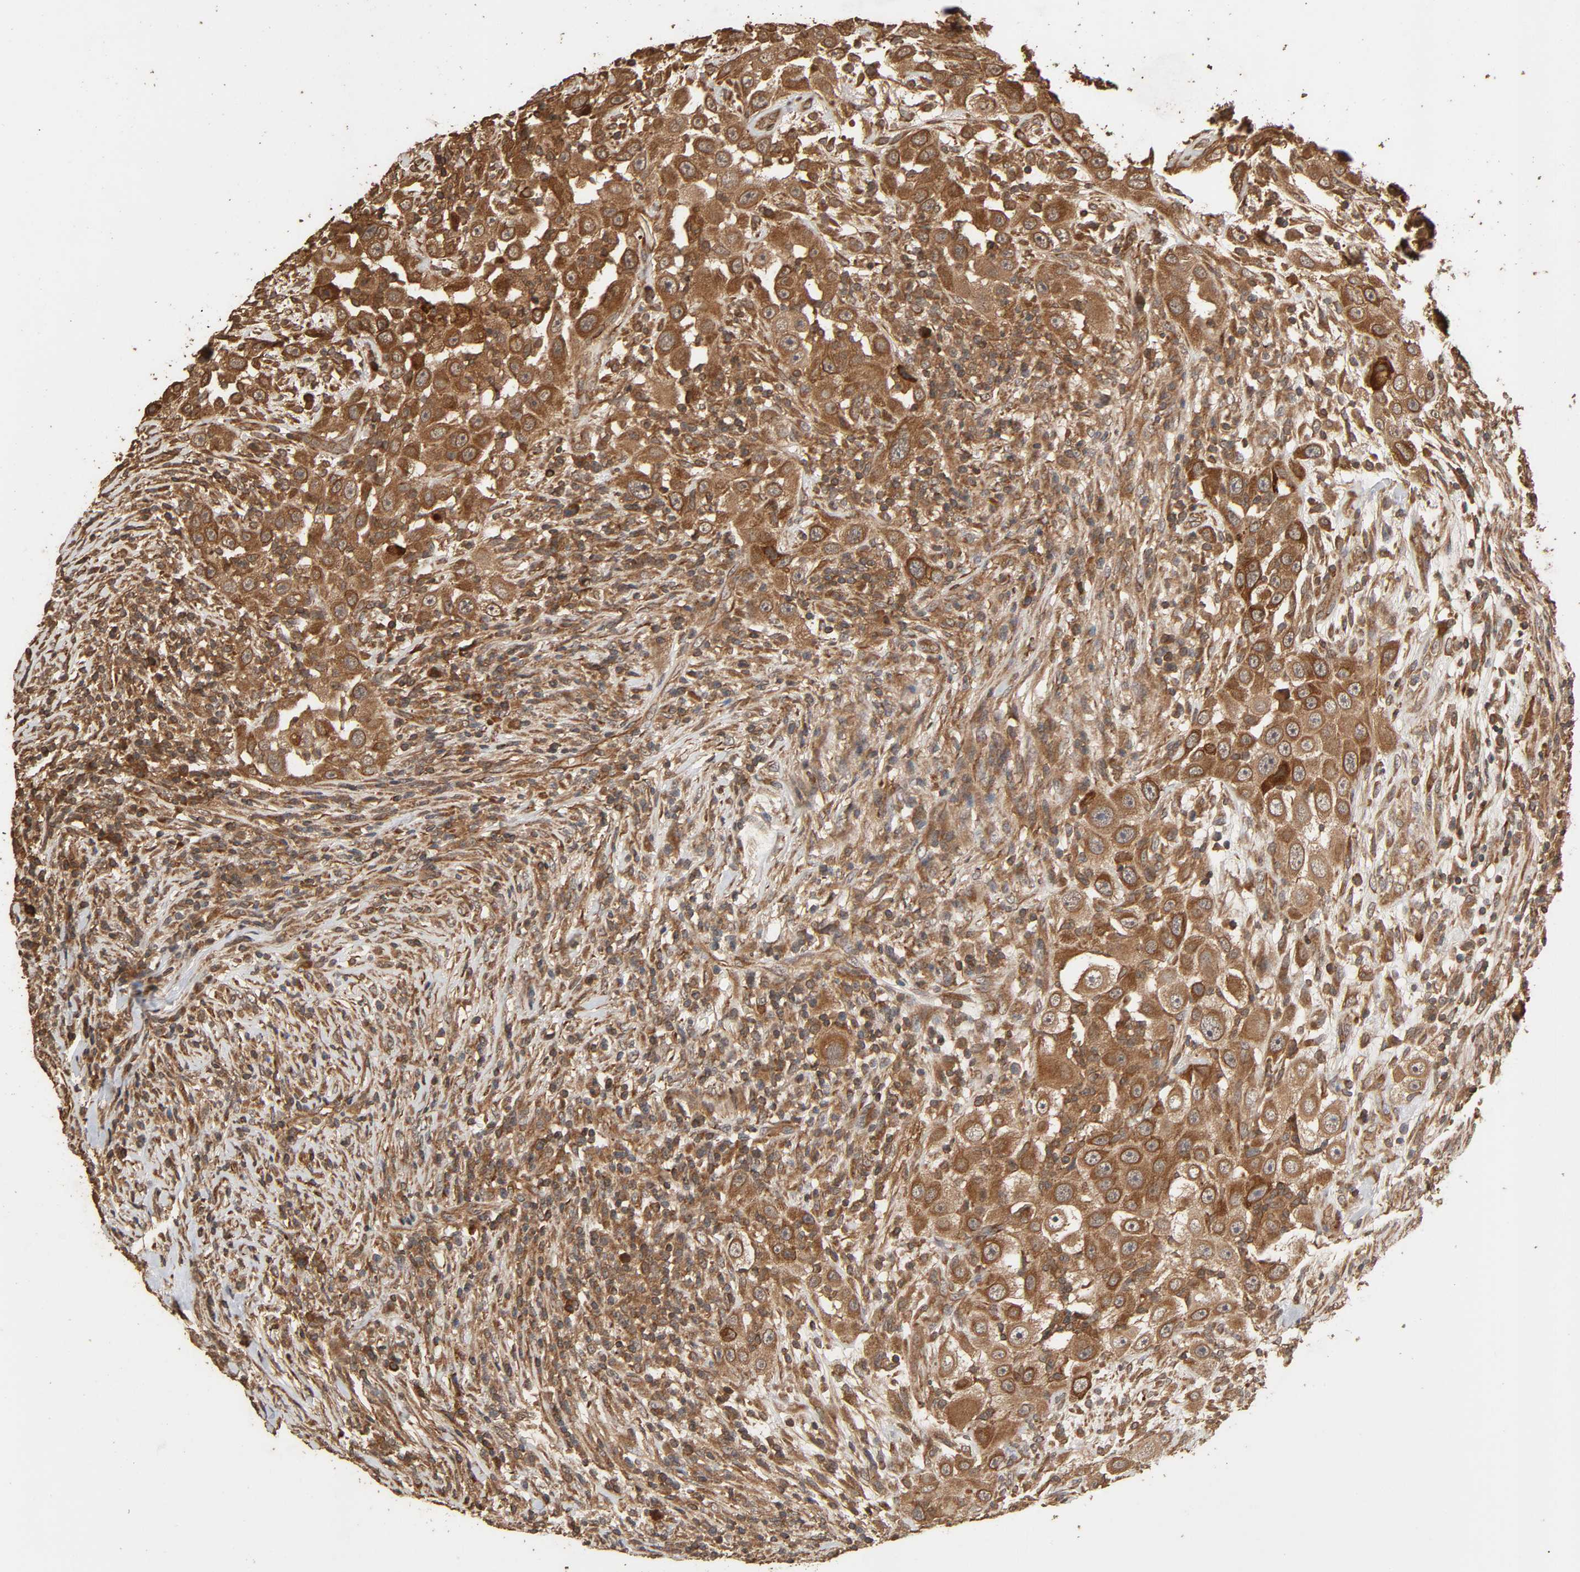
{"staining": {"intensity": "moderate", "quantity": ">75%", "location": "cytoplasmic/membranous"}, "tissue": "head and neck cancer", "cell_type": "Tumor cells", "image_type": "cancer", "snomed": [{"axis": "morphology", "description": "Carcinoma, NOS"}, {"axis": "topography", "description": "Head-Neck"}], "caption": "This histopathology image reveals immunohistochemistry (IHC) staining of carcinoma (head and neck), with medium moderate cytoplasmic/membranous expression in approximately >75% of tumor cells.", "gene": "RPS6KA6", "patient": {"sex": "male", "age": 87}}